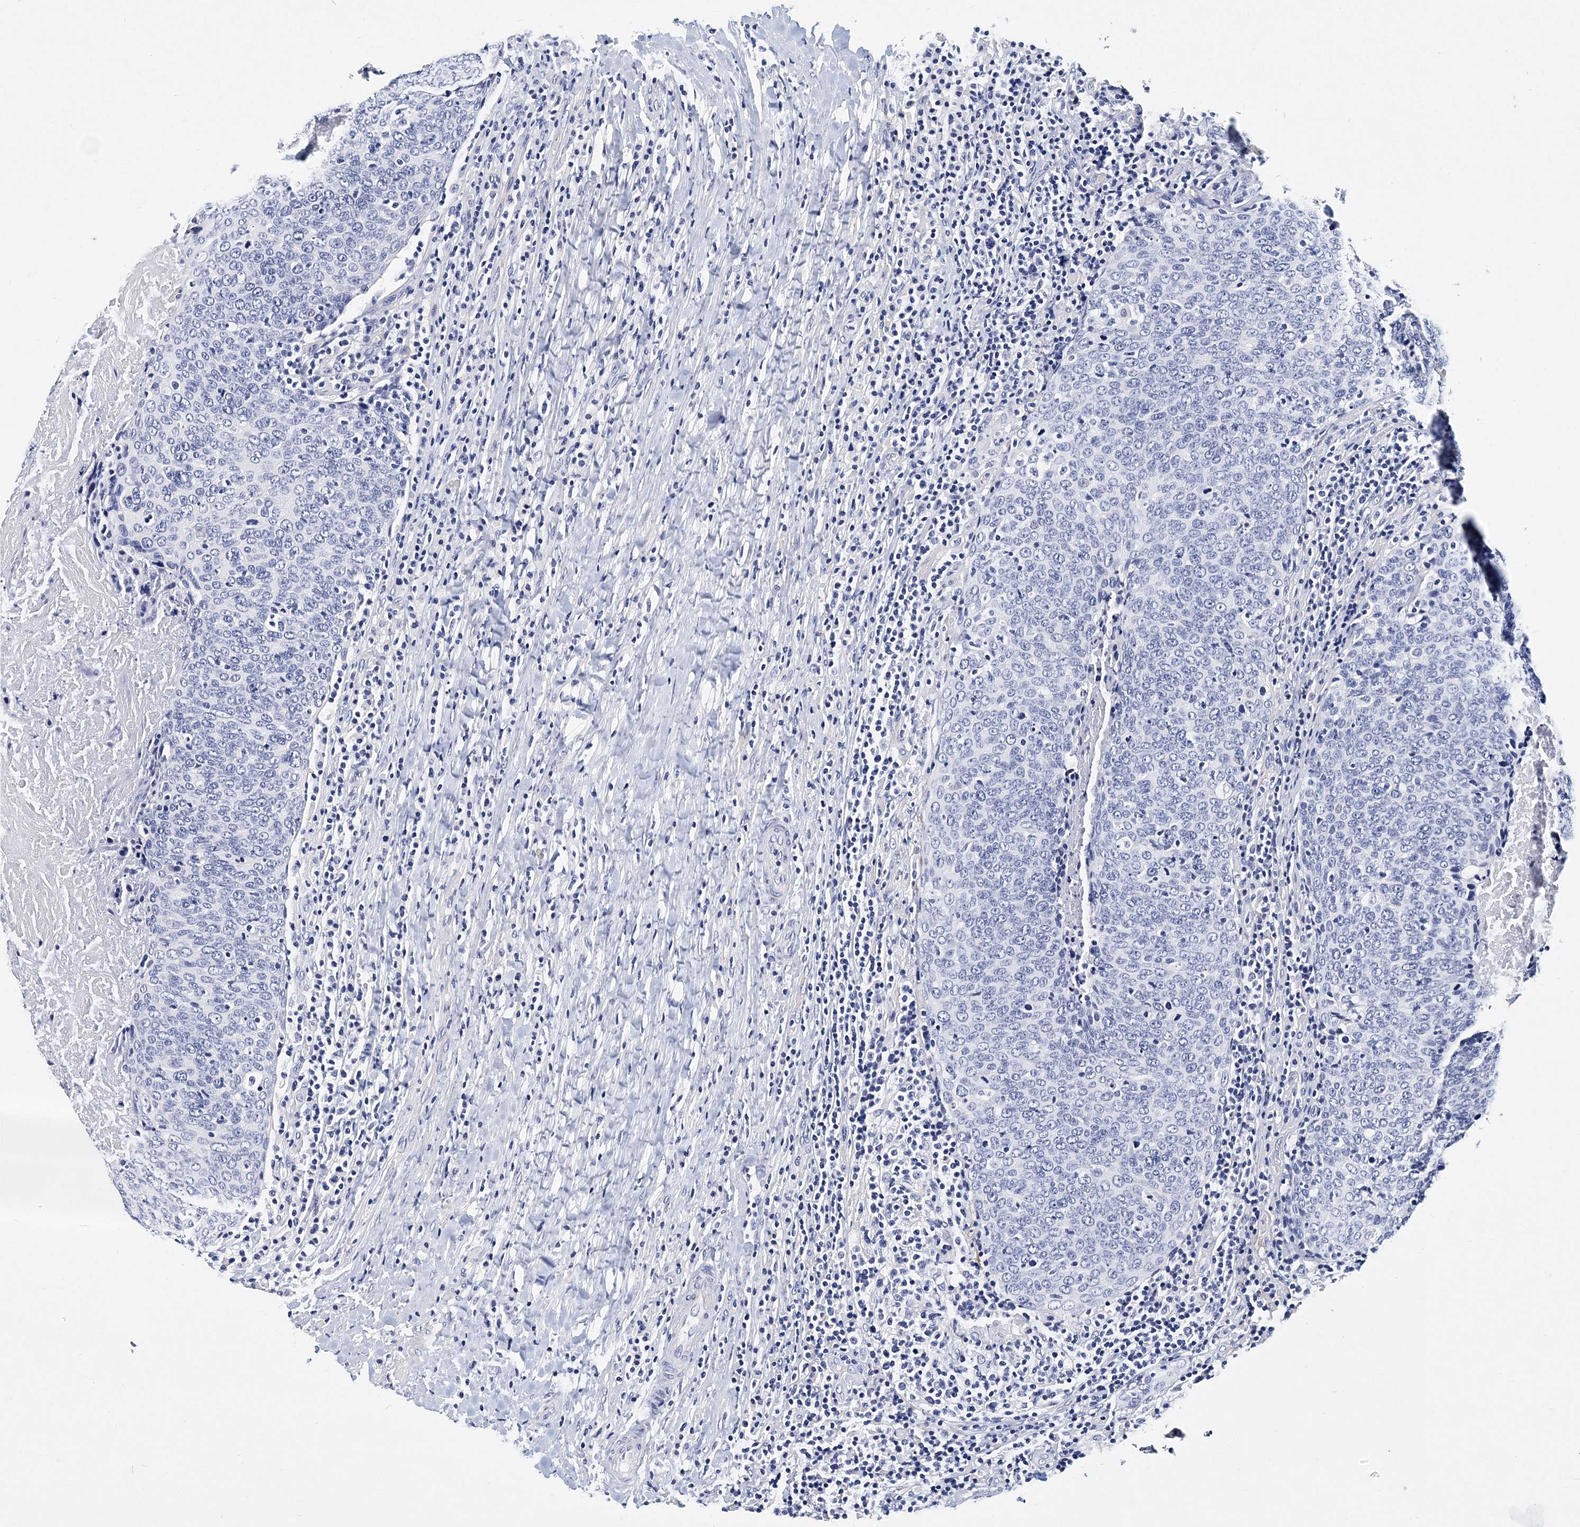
{"staining": {"intensity": "negative", "quantity": "none", "location": "none"}, "tissue": "head and neck cancer", "cell_type": "Tumor cells", "image_type": "cancer", "snomed": [{"axis": "morphology", "description": "Squamous cell carcinoma, NOS"}, {"axis": "morphology", "description": "Squamous cell carcinoma, metastatic, NOS"}, {"axis": "topography", "description": "Lymph node"}, {"axis": "topography", "description": "Head-Neck"}], "caption": "DAB (3,3'-diaminobenzidine) immunohistochemical staining of human head and neck cancer shows no significant expression in tumor cells. Brightfield microscopy of immunohistochemistry (IHC) stained with DAB (brown) and hematoxylin (blue), captured at high magnification.", "gene": "ITGA2B", "patient": {"sex": "male", "age": 62}}